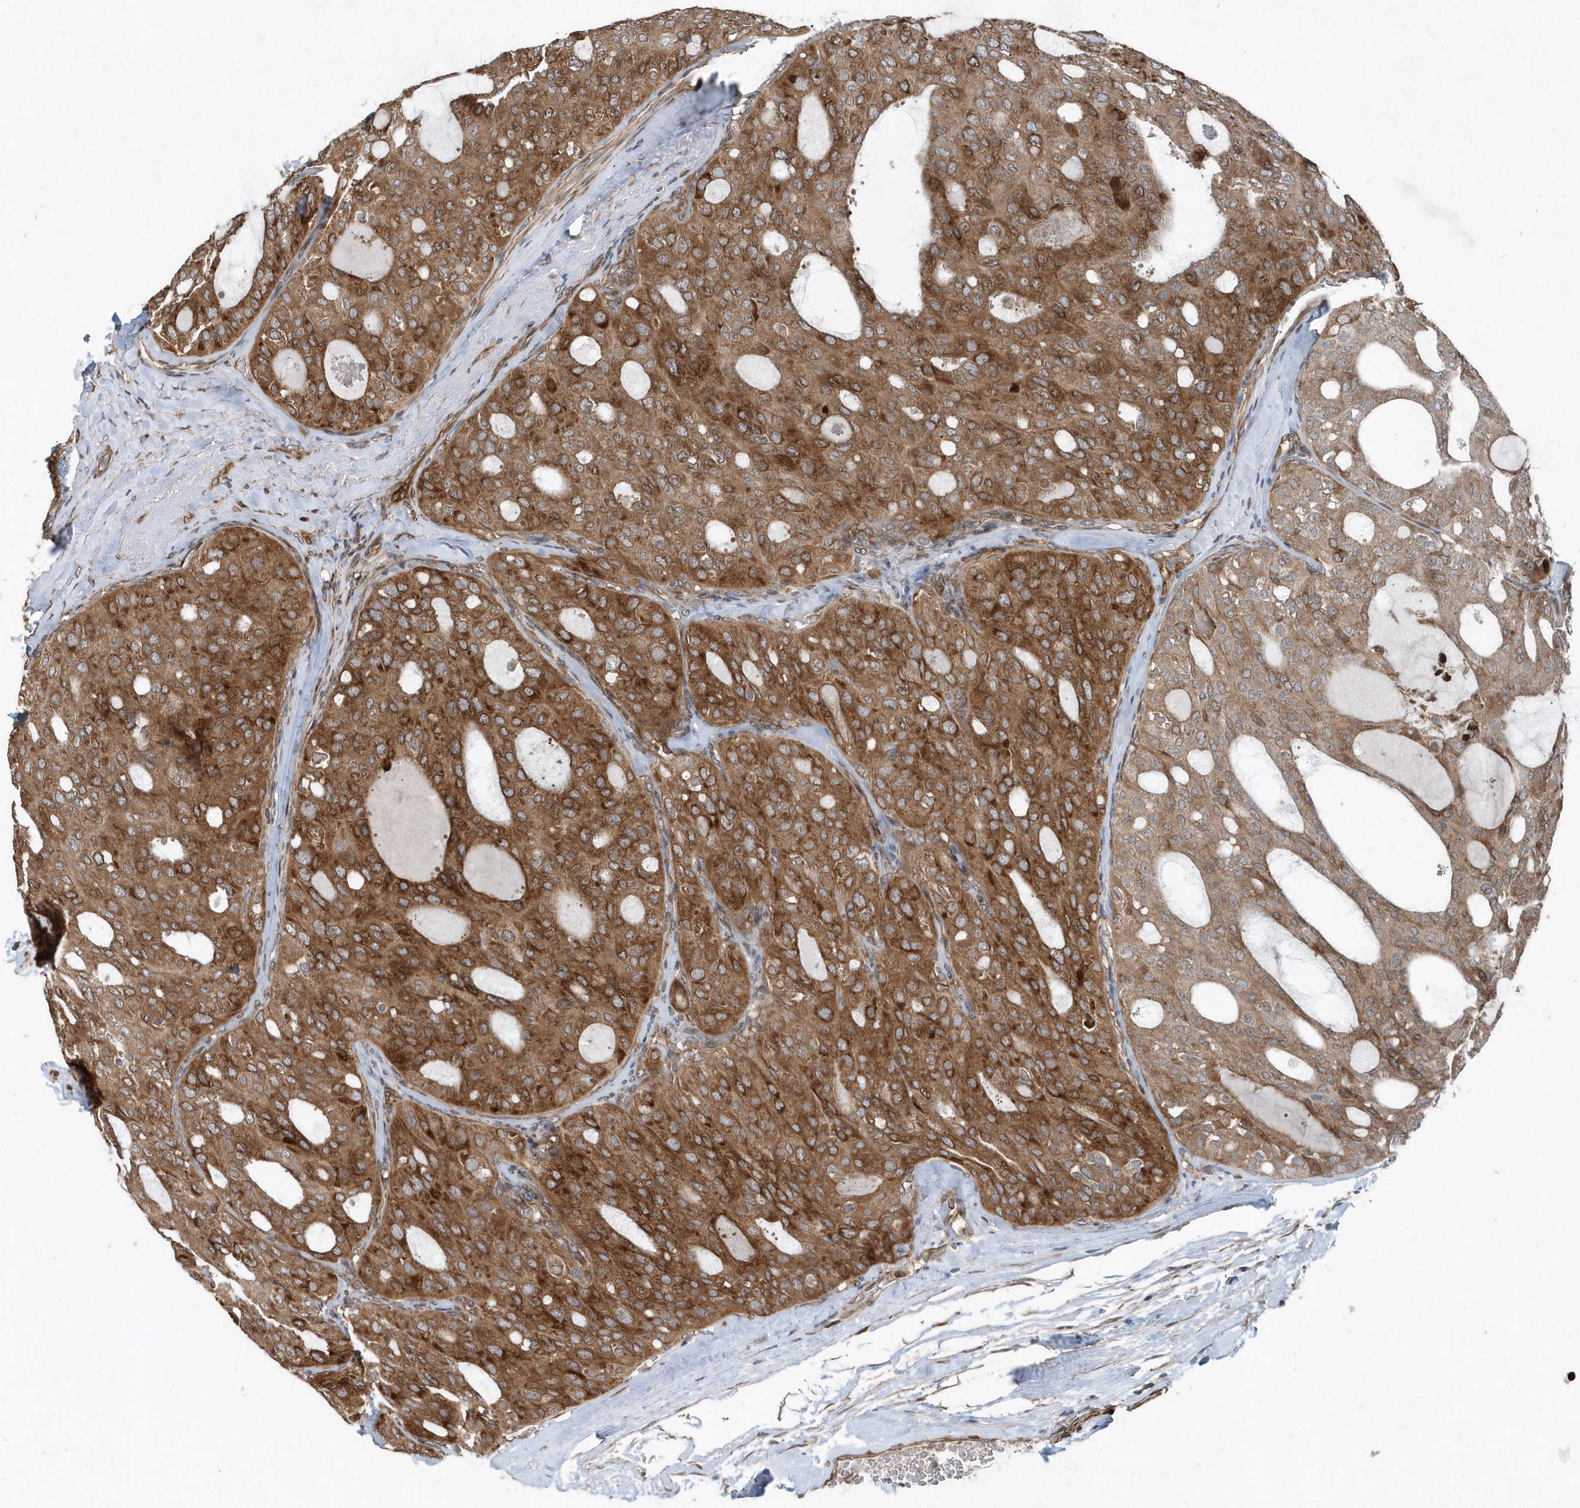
{"staining": {"intensity": "moderate", "quantity": ">75%", "location": "cytoplasmic/membranous"}, "tissue": "thyroid cancer", "cell_type": "Tumor cells", "image_type": "cancer", "snomed": [{"axis": "morphology", "description": "Follicular adenoma carcinoma, NOS"}, {"axis": "topography", "description": "Thyroid gland"}], "caption": "Immunohistochemistry (DAB) staining of human thyroid cancer (follicular adenoma carcinoma) reveals moderate cytoplasmic/membranous protein expression in about >75% of tumor cells.", "gene": "MCC", "patient": {"sex": "male", "age": 75}}